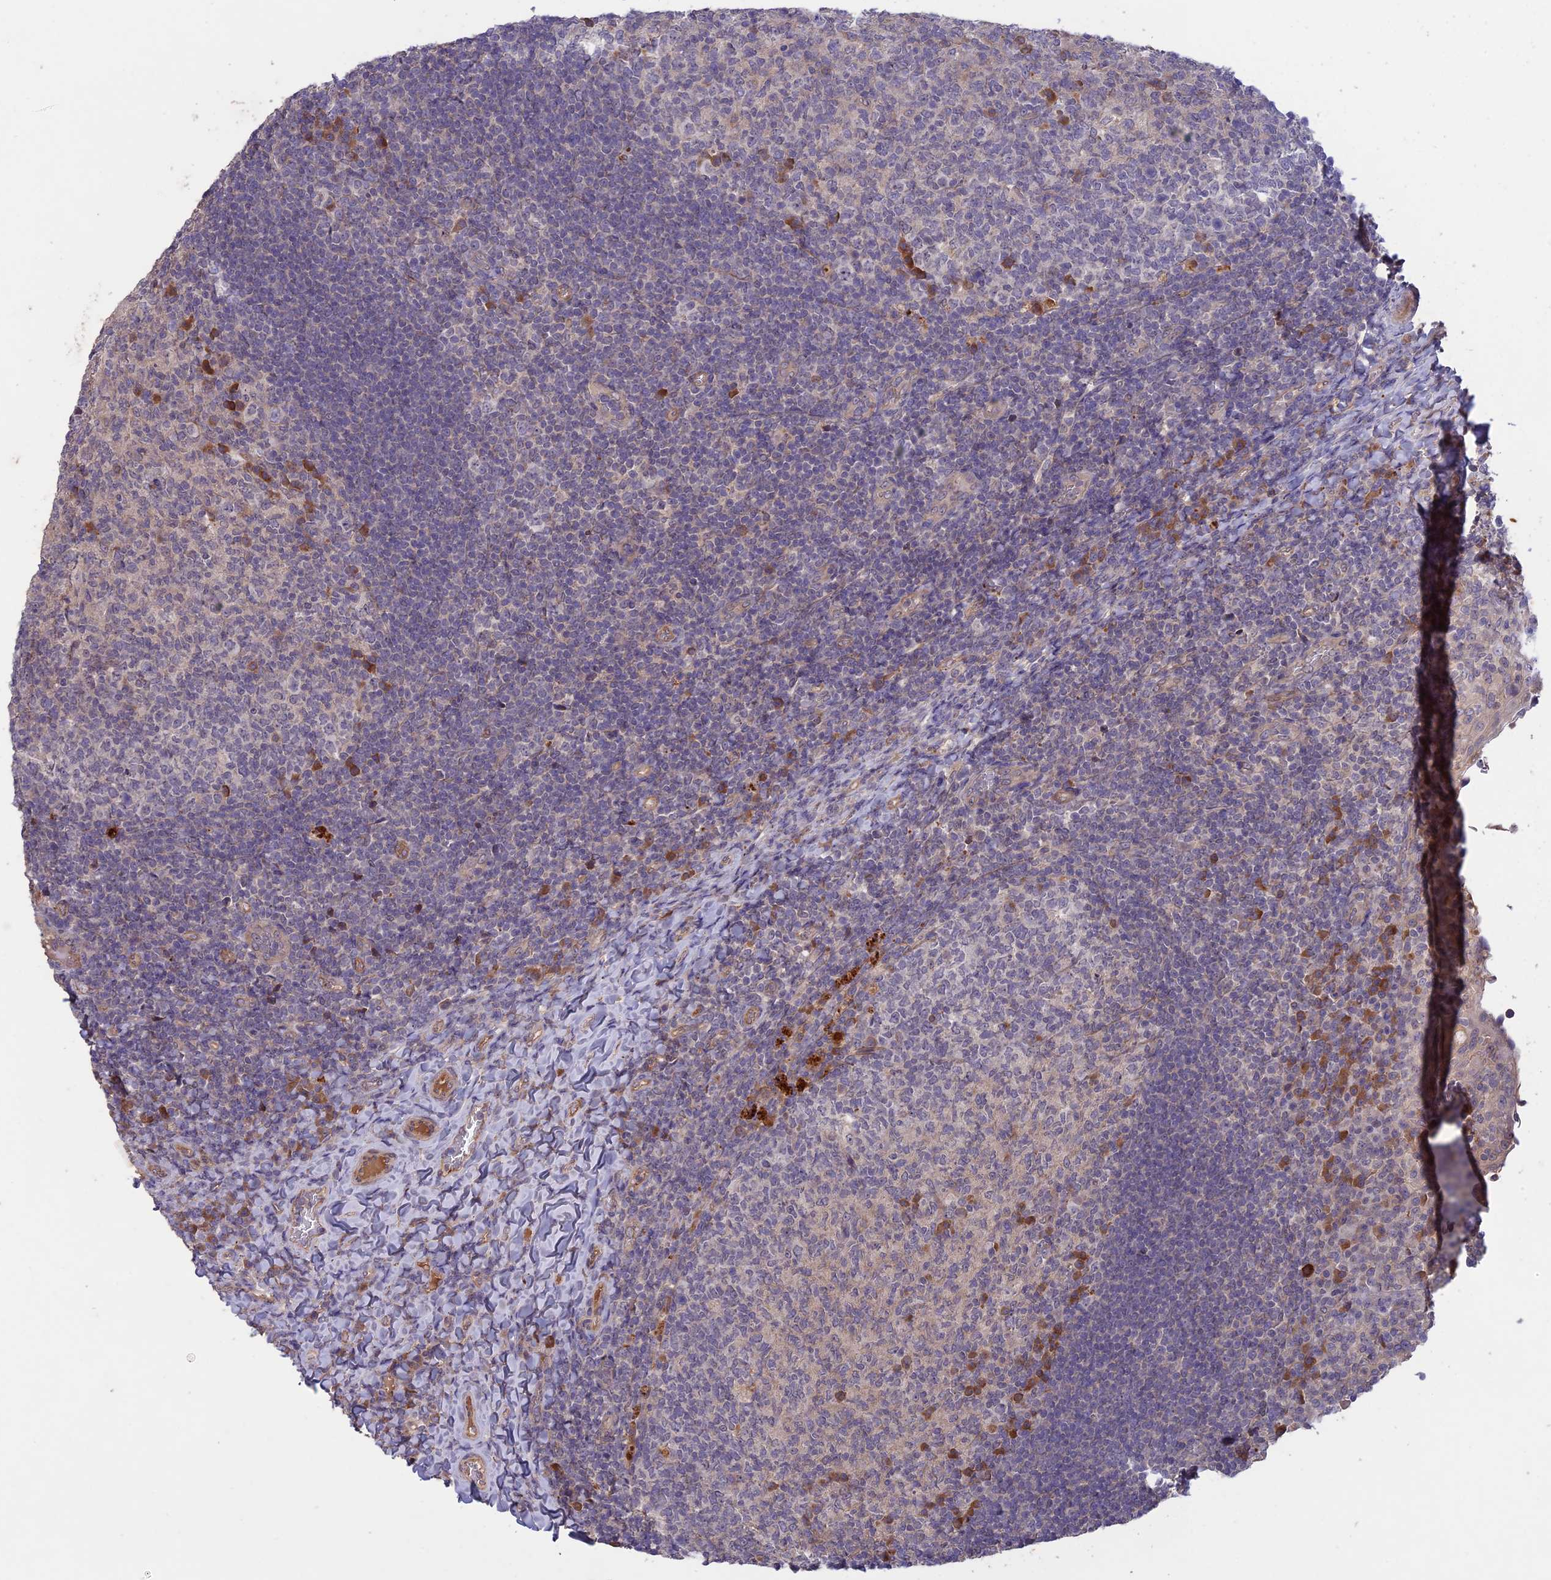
{"staining": {"intensity": "weak", "quantity": "<25%", "location": "cytoplasmic/membranous"}, "tissue": "tonsil", "cell_type": "Germinal center cells", "image_type": "normal", "snomed": [{"axis": "morphology", "description": "Normal tissue, NOS"}, {"axis": "topography", "description": "Tonsil"}], "caption": "Immunohistochemistry (IHC) photomicrograph of normal tonsil: human tonsil stained with DAB (3,3'-diaminobenzidine) shows no significant protein expression in germinal center cells.", "gene": "ADO", "patient": {"sex": "female", "age": 10}}